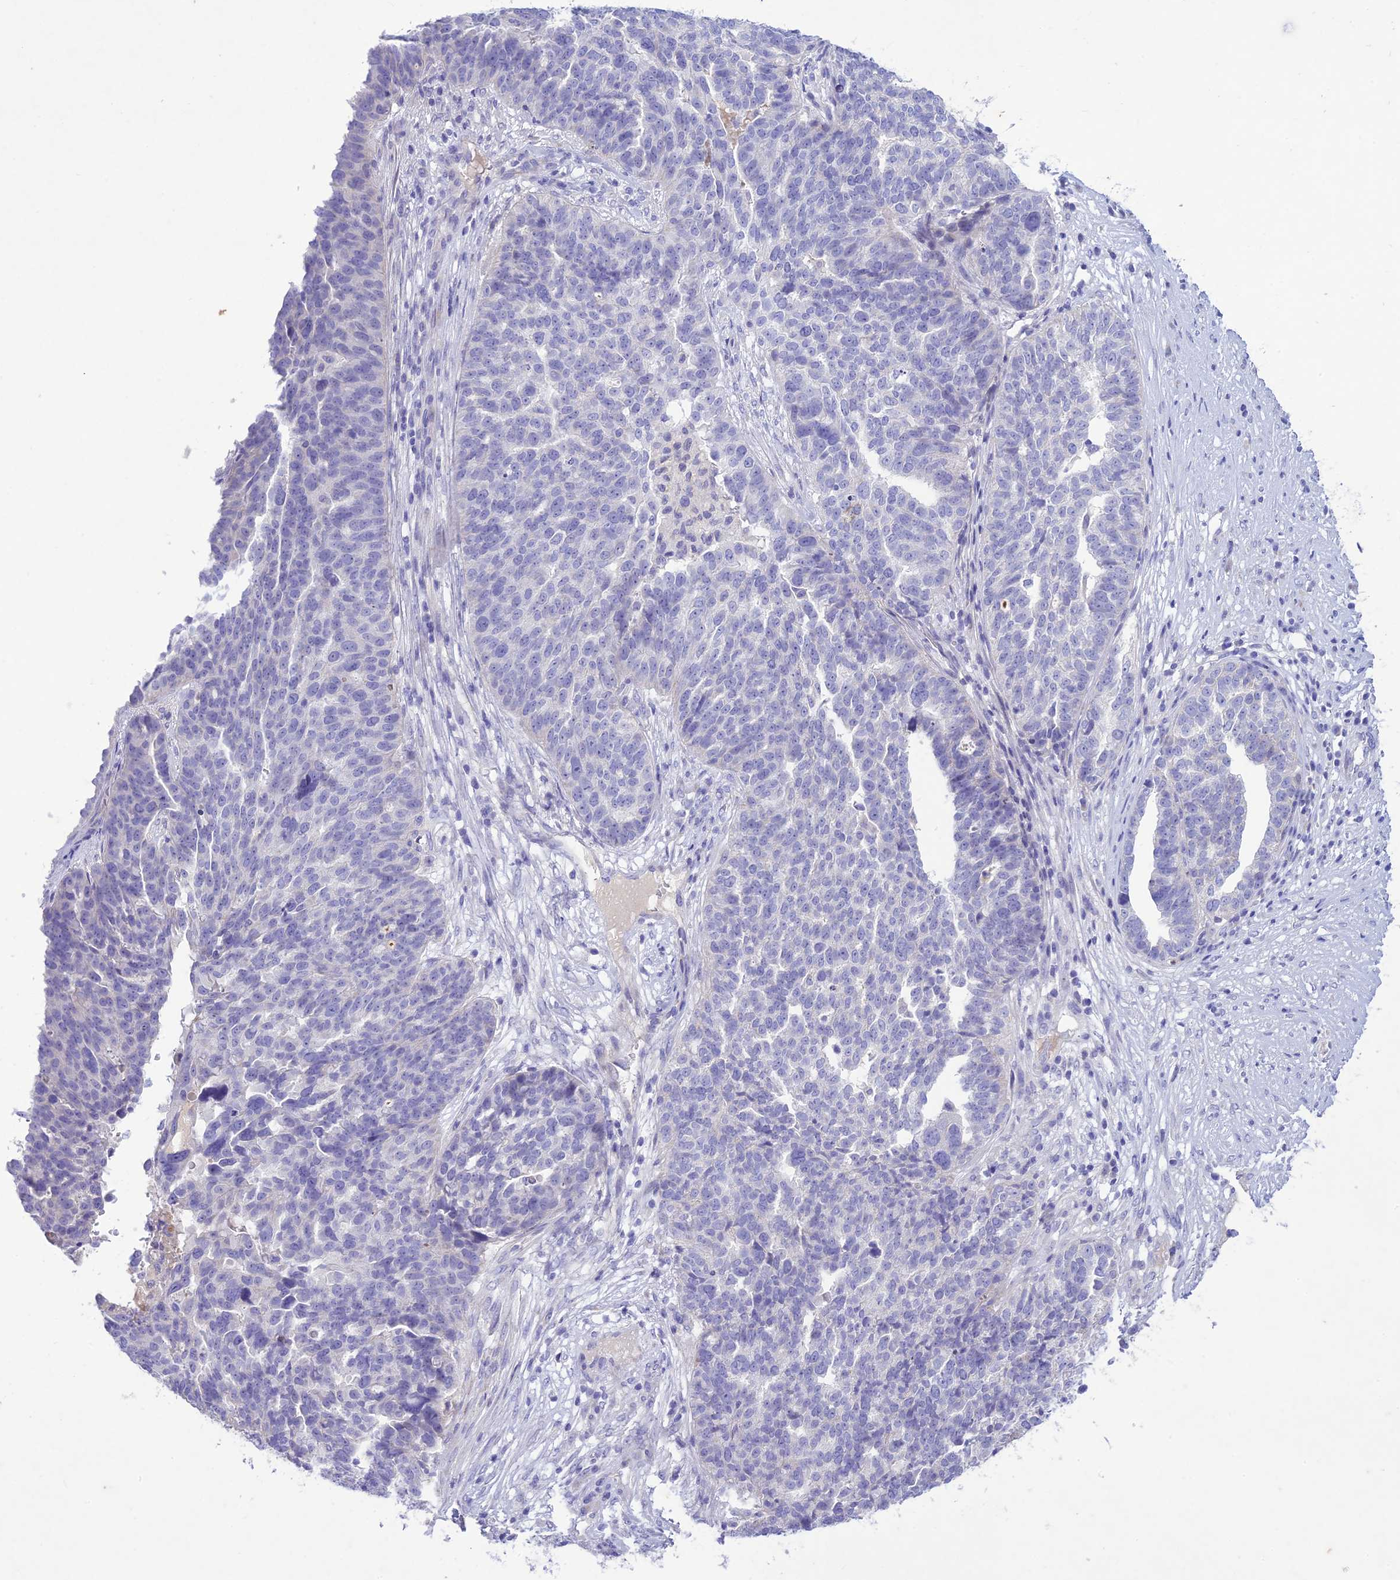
{"staining": {"intensity": "negative", "quantity": "none", "location": "none"}, "tissue": "ovarian cancer", "cell_type": "Tumor cells", "image_type": "cancer", "snomed": [{"axis": "morphology", "description": "Cystadenocarcinoma, serous, NOS"}, {"axis": "topography", "description": "Ovary"}], "caption": "Tumor cells show no significant protein positivity in serous cystadenocarcinoma (ovarian).", "gene": "SLC13A5", "patient": {"sex": "female", "age": 59}}